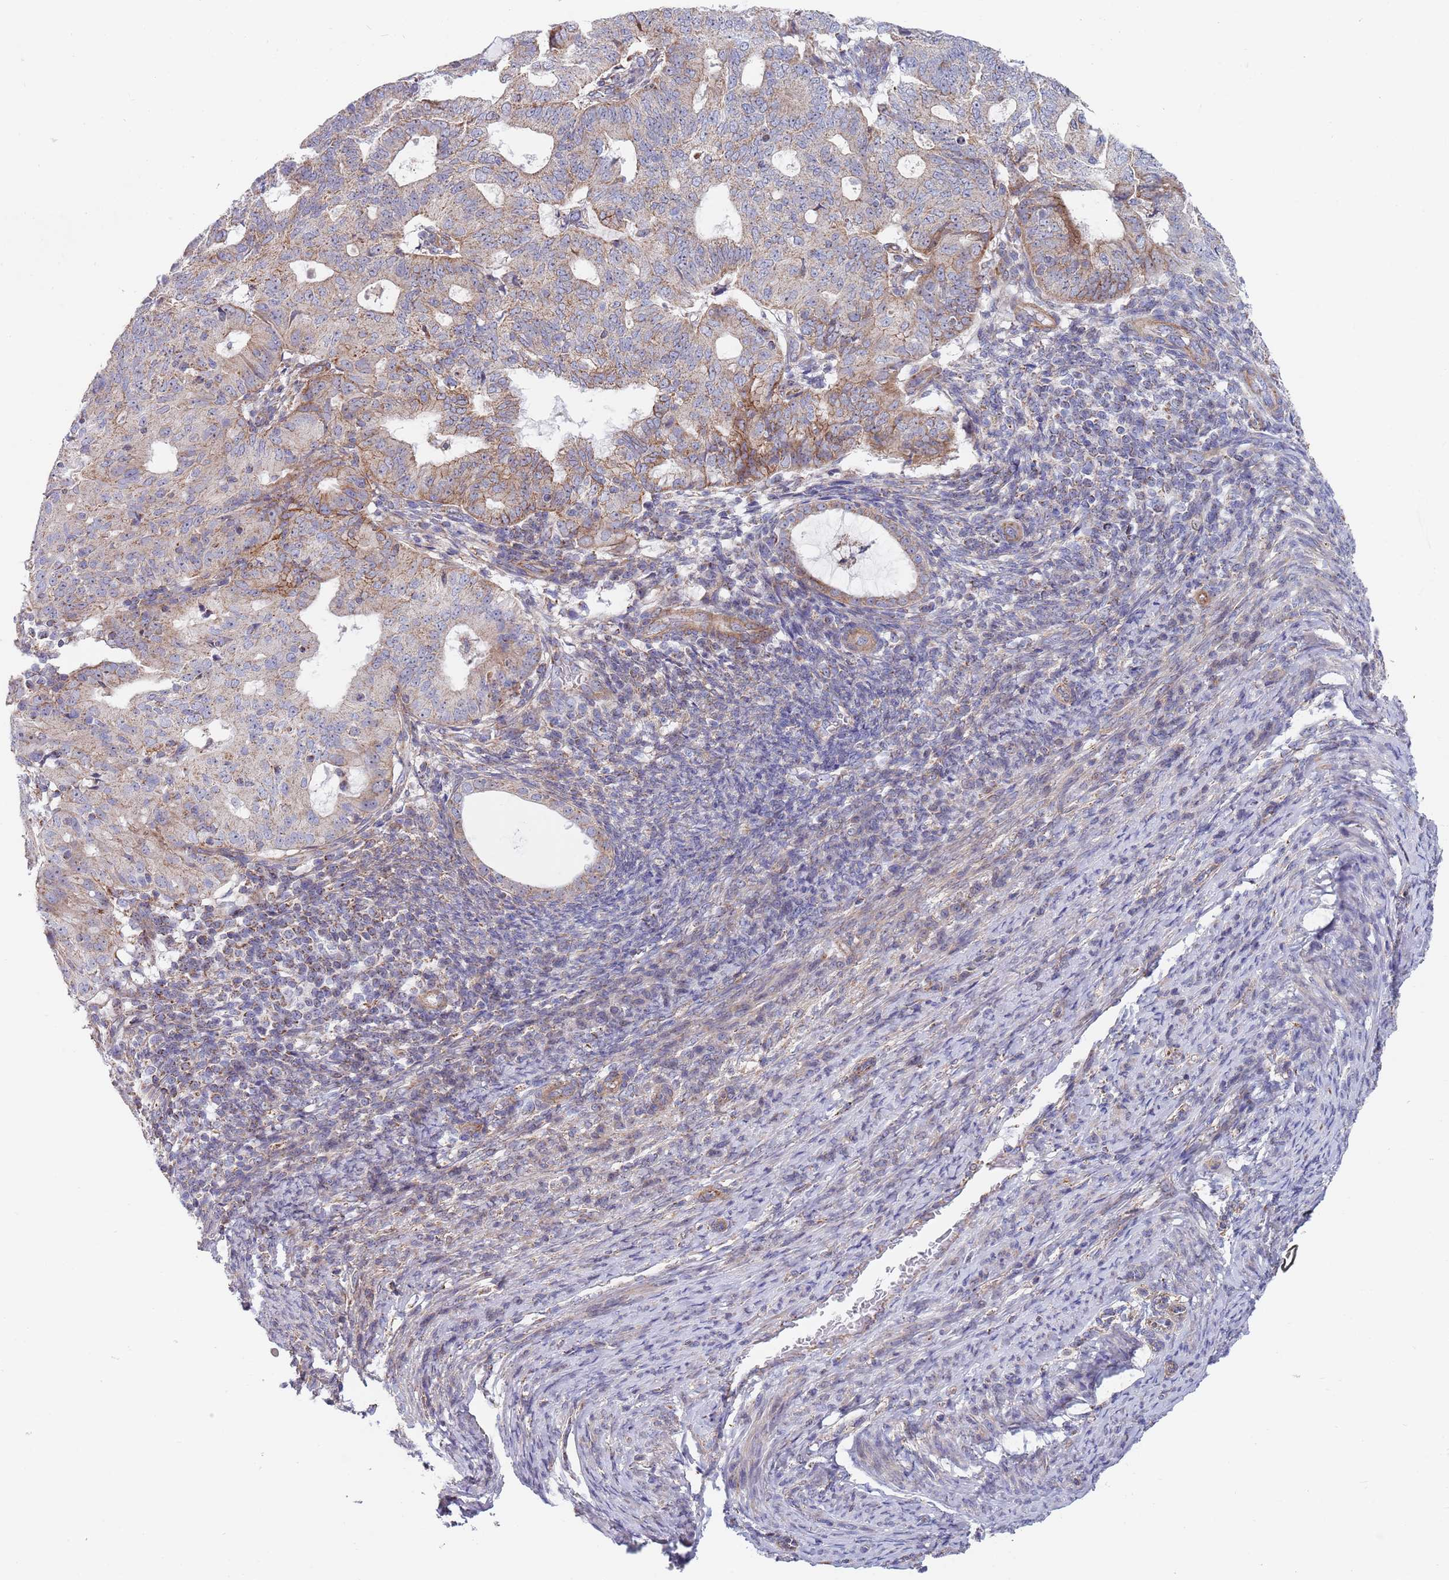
{"staining": {"intensity": "moderate", "quantity": "25%-75%", "location": "cytoplasmic/membranous"}, "tissue": "endometrial cancer", "cell_type": "Tumor cells", "image_type": "cancer", "snomed": [{"axis": "morphology", "description": "Adenocarcinoma, NOS"}, {"axis": "topography", "description": "Endometrium"}], "caption": "A medium amount of moderate cytoplasmic/membranous positivity is seen in about 25%-75% of tumor cells in adenocarcinoma (endometrial) tissue. (brown staining indicates protein expression, while blue staining denotes nuclei).", "gene": "PWWP3A", "patient": {"sex": "female", "age": 70}}